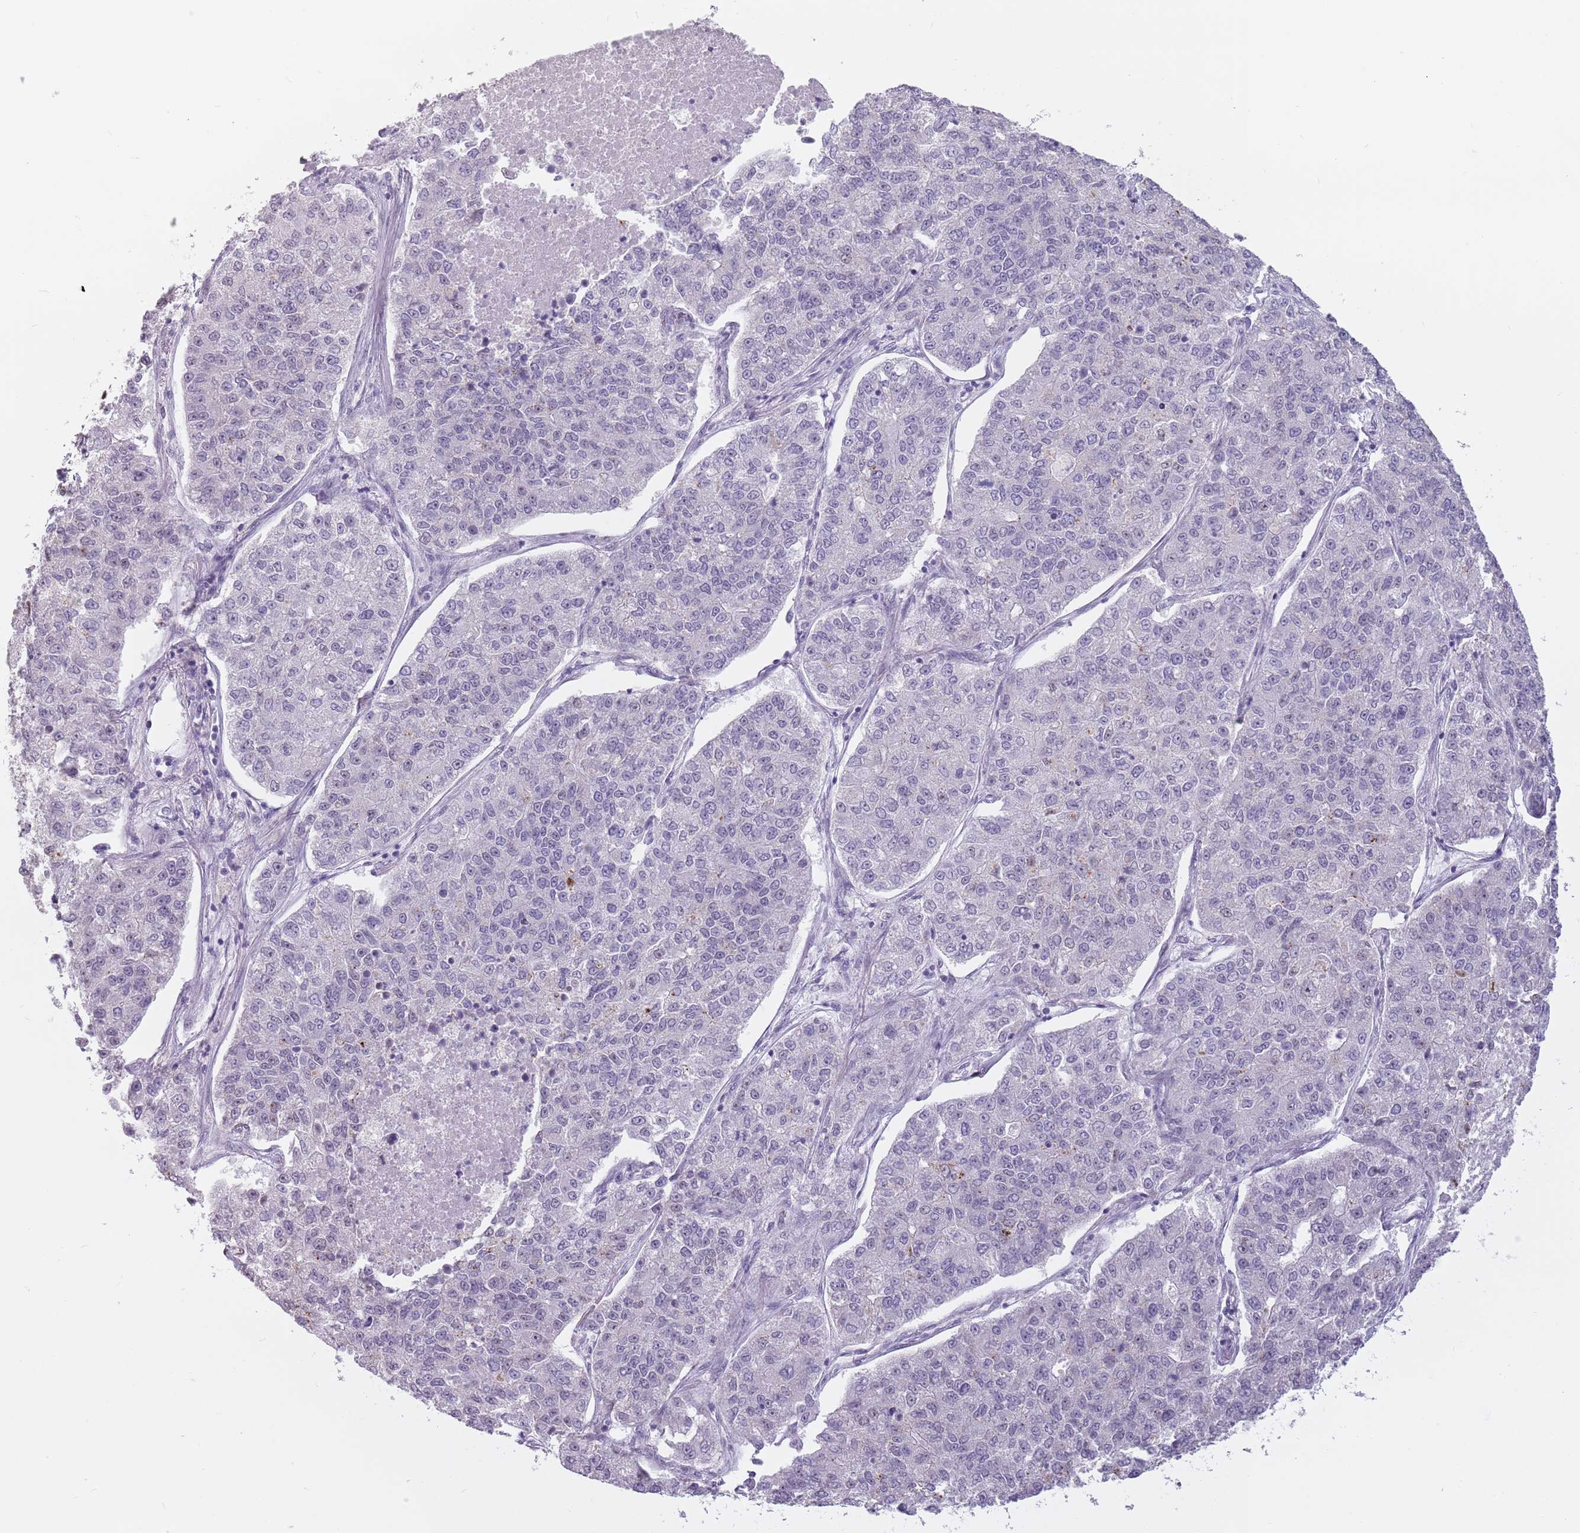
{"staining": {"intensity": "weak", "quantity": "<25%", "location": "nuclear"}, "tissue": "lung cancer", "cell_type": "Tumor cells", "image_type": "cancer", "snomed": [{"axis": "morphology", "description": "Adenocarcinoma, NOS"}, {"axis": "topography", "description": "Lung"}], "caption": "A photomicrograph of lung cancer (adenocarcinoma) stained for a protein reveals no brown staining in tumor cells.", "gene": "PTCHD1", "patient": {"sex": "male", "age": 49}}